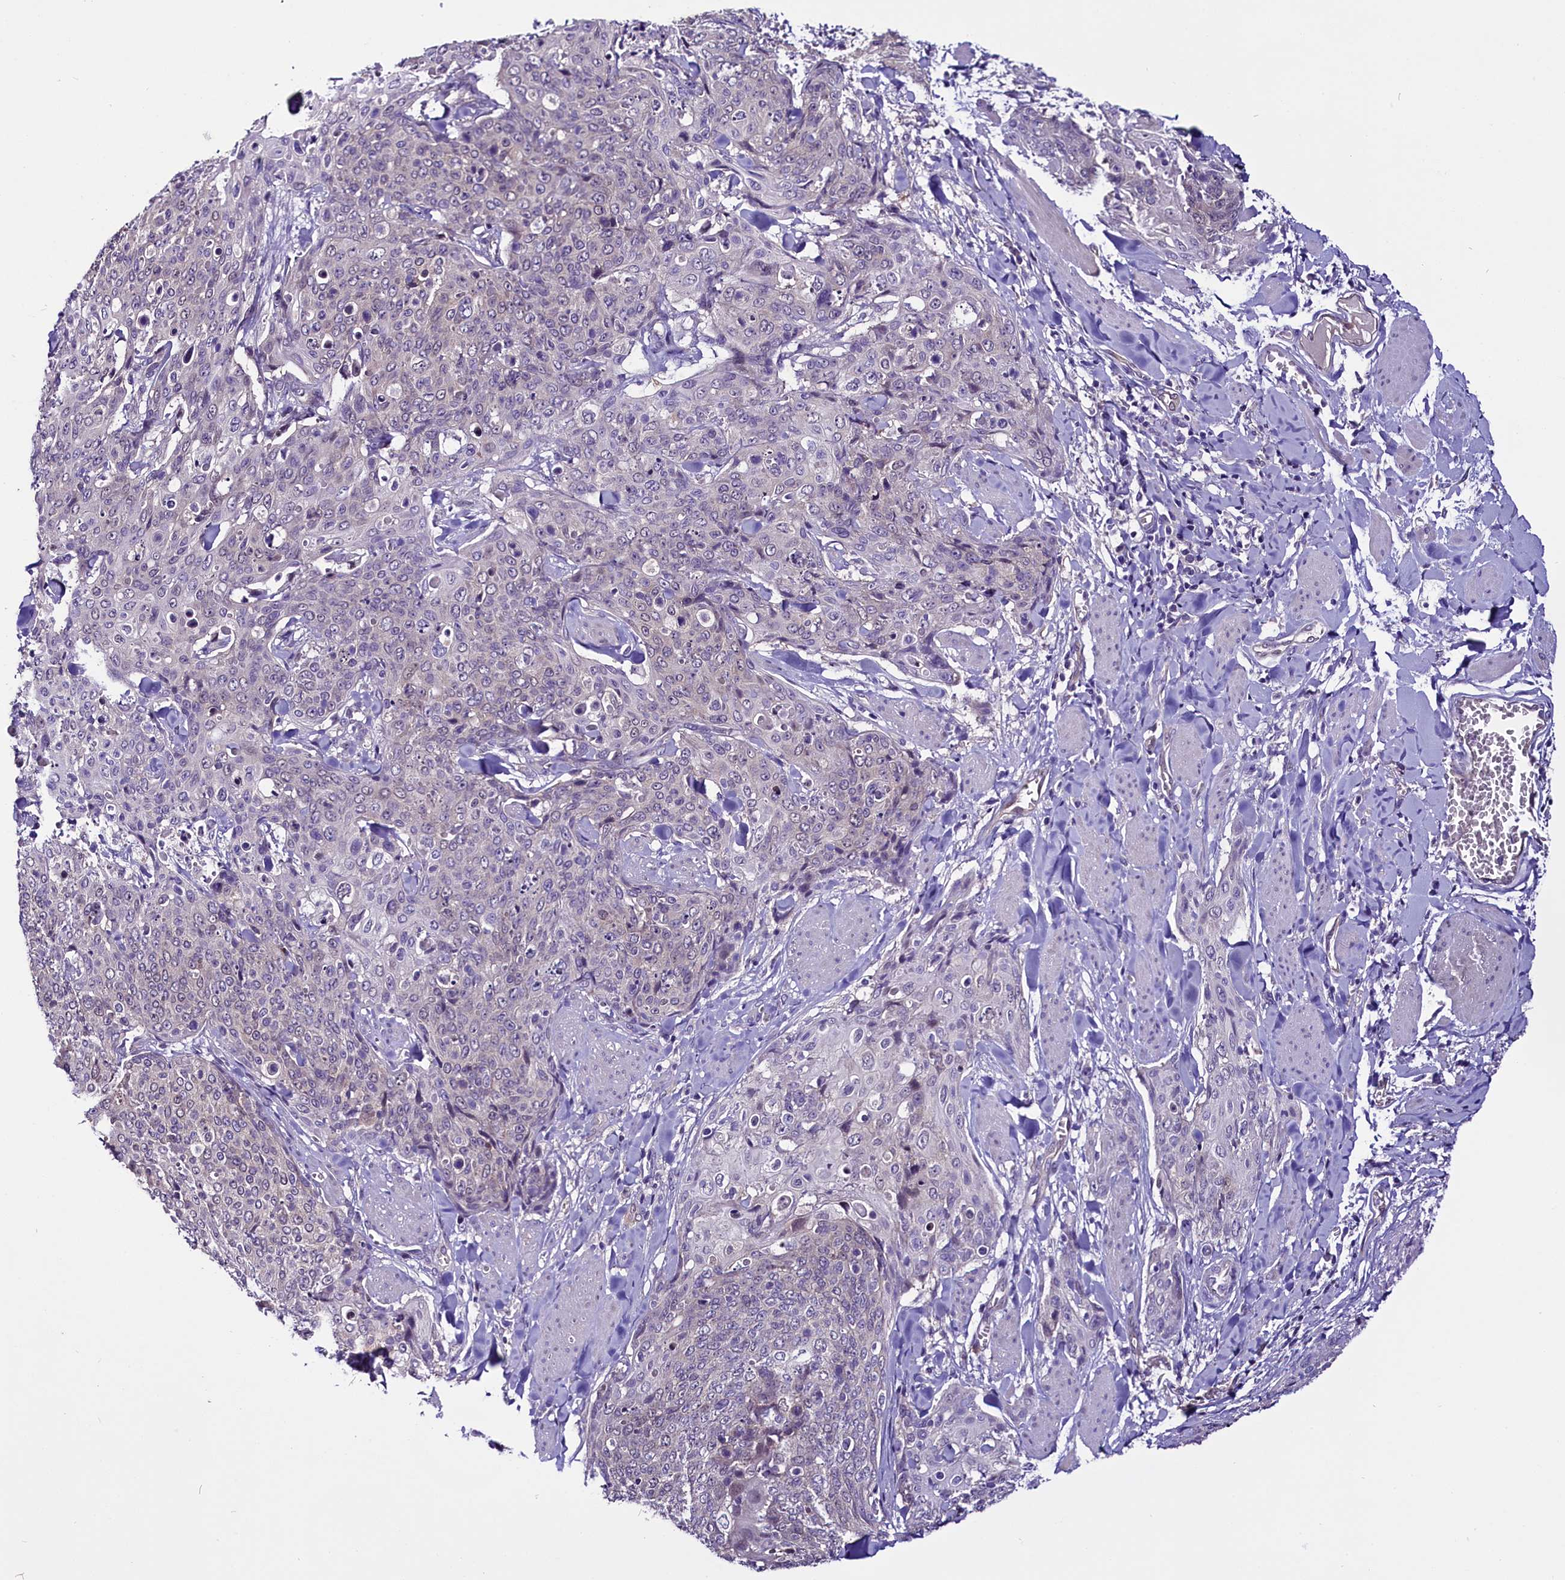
{"staining": {"intensity": "negative", "quantity": "none", "location": "none"}, "tissue": "skin cancer", "cell_type": "Tumor cells", "image_type": "cancer", "snomed": [{"axis": "morphology", "description": "Squamous cell carcinoma, NOS"}, {"axis": "topography", "description": "Skin"}, {"axis": "topography", "description": "Vulva"}], "caption": "Immunohistochemistry of skin squamous cell carcinoma reveals no expression in tumor cells.", "gene": "C9orf40", "patient": {"sex": "female", "age": 85}}